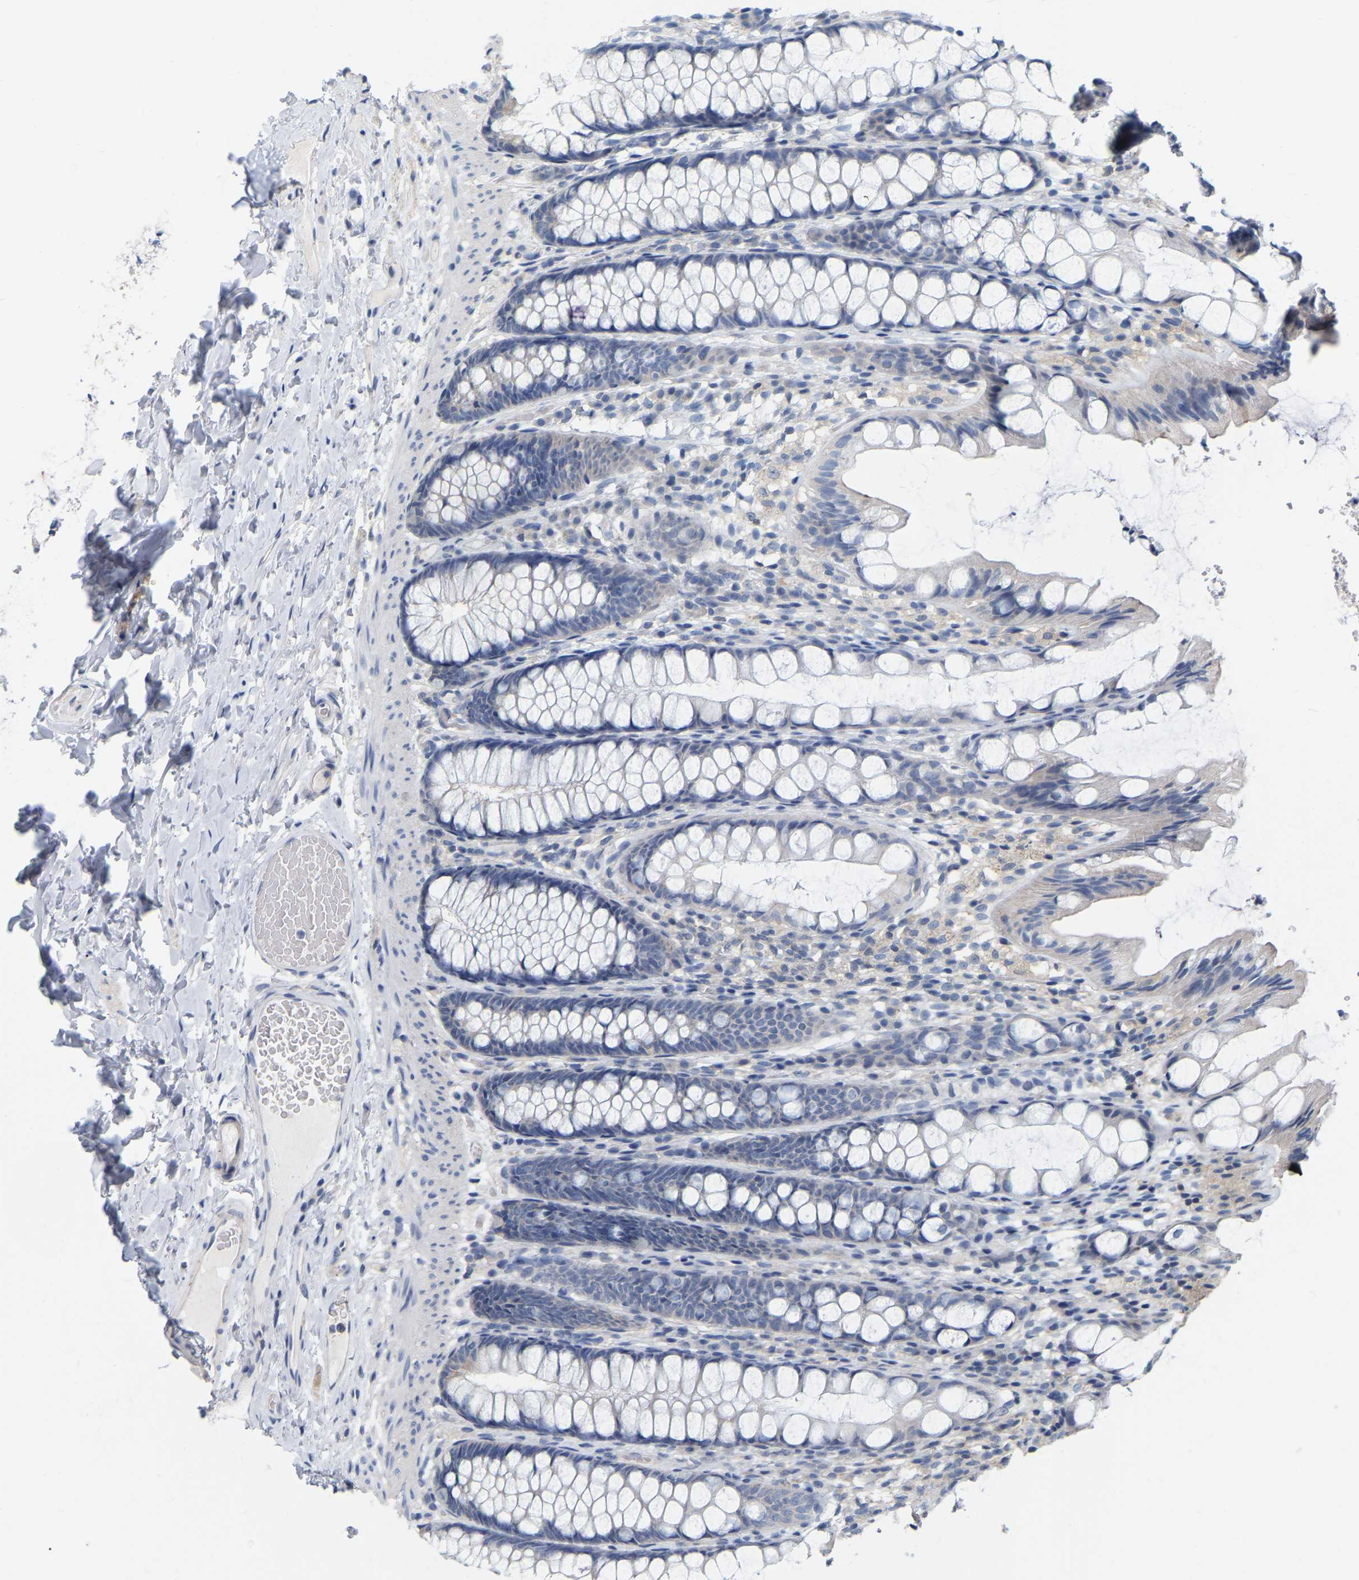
{"staining": {"intensity": "negative", "quantity": "none", "location": "none"}, "tissue": "colon", "cell_type": "Endothelial cells", "image_type": "normal", "snomed": [{"axis": "morphology", "description": "Normal tissue, NOS"}, {"axis": "topography", "description": "Colon"}], "caption": "Colon stained for a protein using immunohistochemistry reveals no expression endothelial cells.", "gene": "WIPI2", "patient": {"sex": "male", "age": 47}}